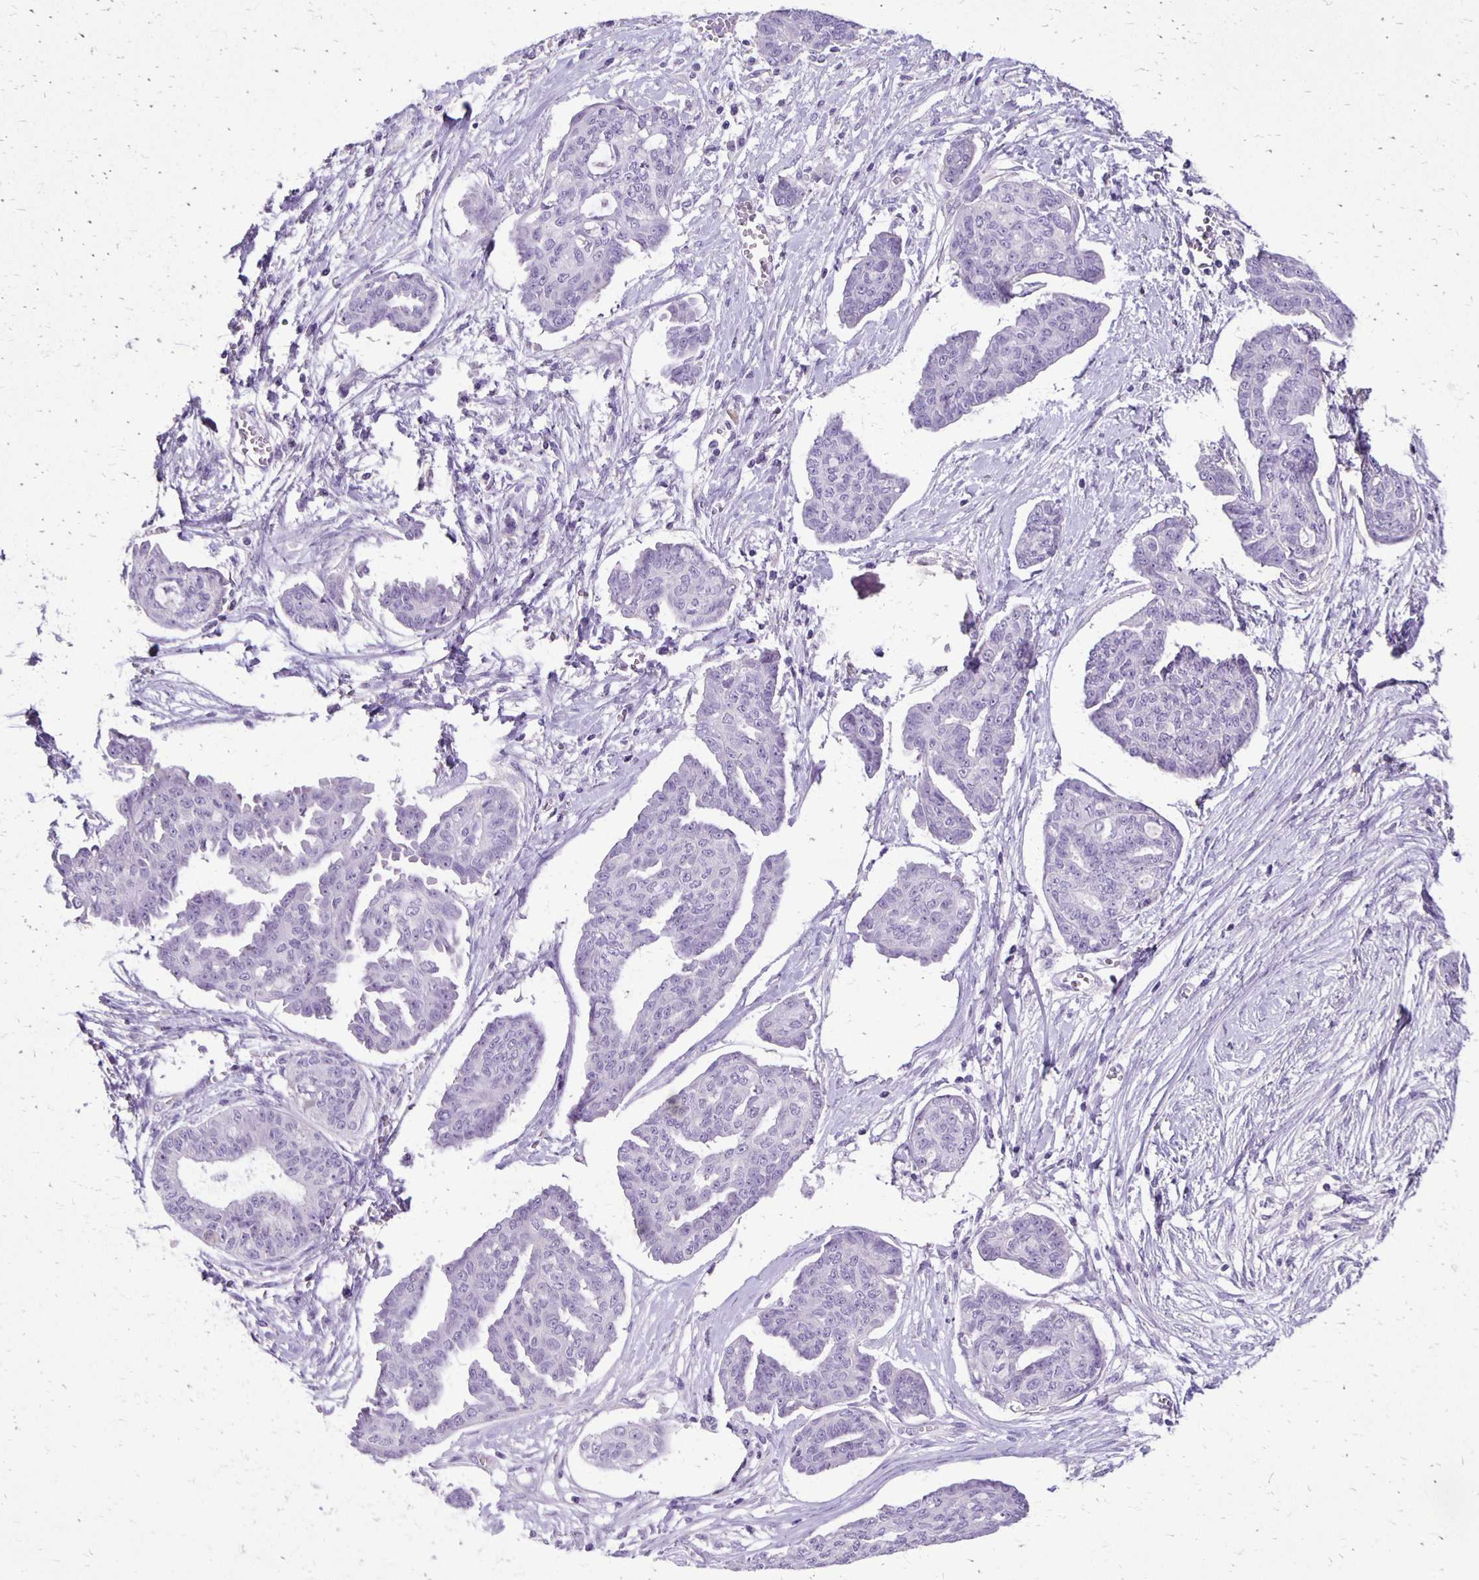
{"staining": {"intensity": "negative", "quantity": "none", "location": "none"}, "tissue": "ovarian cancer", "cell_type": "Tumor cells", "image_type": "cancer", "snomed": [{"axis": "morphology", "description": "Cystadenocarcinoma, serous, NOS"}, {"axis": "topography", "description": "Ovary"}], "caption": "The photomicrograph demonstrates no significant positivity in tumor cells of serous cystadenocarcinoma (ovarian). (Stains: DAB IHC with hematoxylin counter stain, Microscopy: brightfield microscopy at high magnification).", "gene": "ANKRD45", "patient": {"sex": "female", "age": 71}}